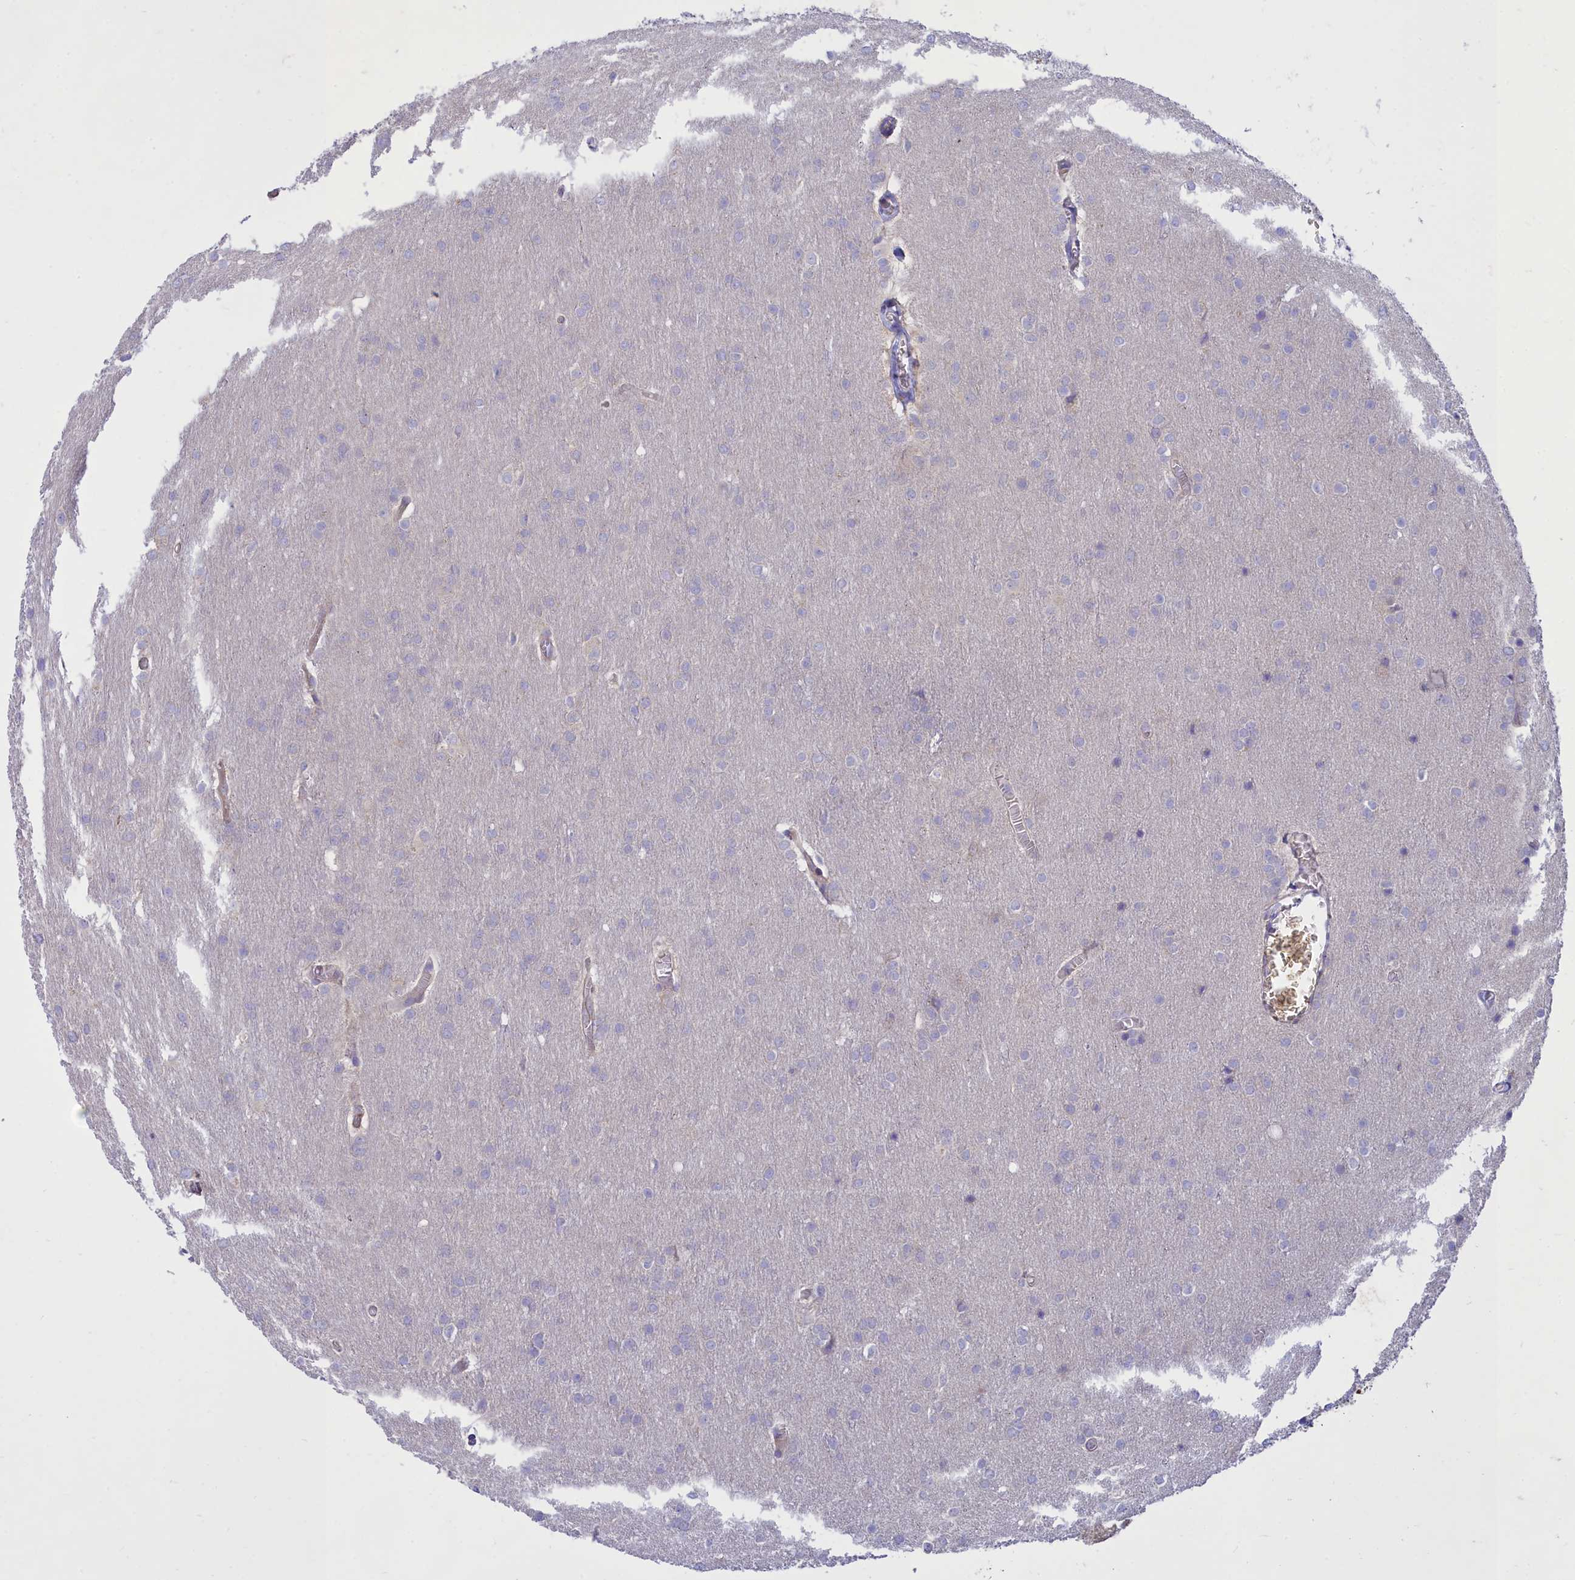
{"staining": {"intensity": "negative", "quantity": "none", "location": "none"}, "tissue": "glioma", "cell_type": "Tumor cells", "image_type": "cancer", "snomed": [{"axis": "morphology", "description": "Glioma, malignant, Low grade"}, {"axis": "topography", "description": "Brain"}], "caption": "Micrograph shows no protein positivity in tumor cells of glioma tissue. Brightfield microscopy of immunohistochemistry stained with DAB (brown) and hematoxylin (blue), captured at high magnification.", "gene": "TMEM30B", "patient": {"sex": "female", "age": 32}}